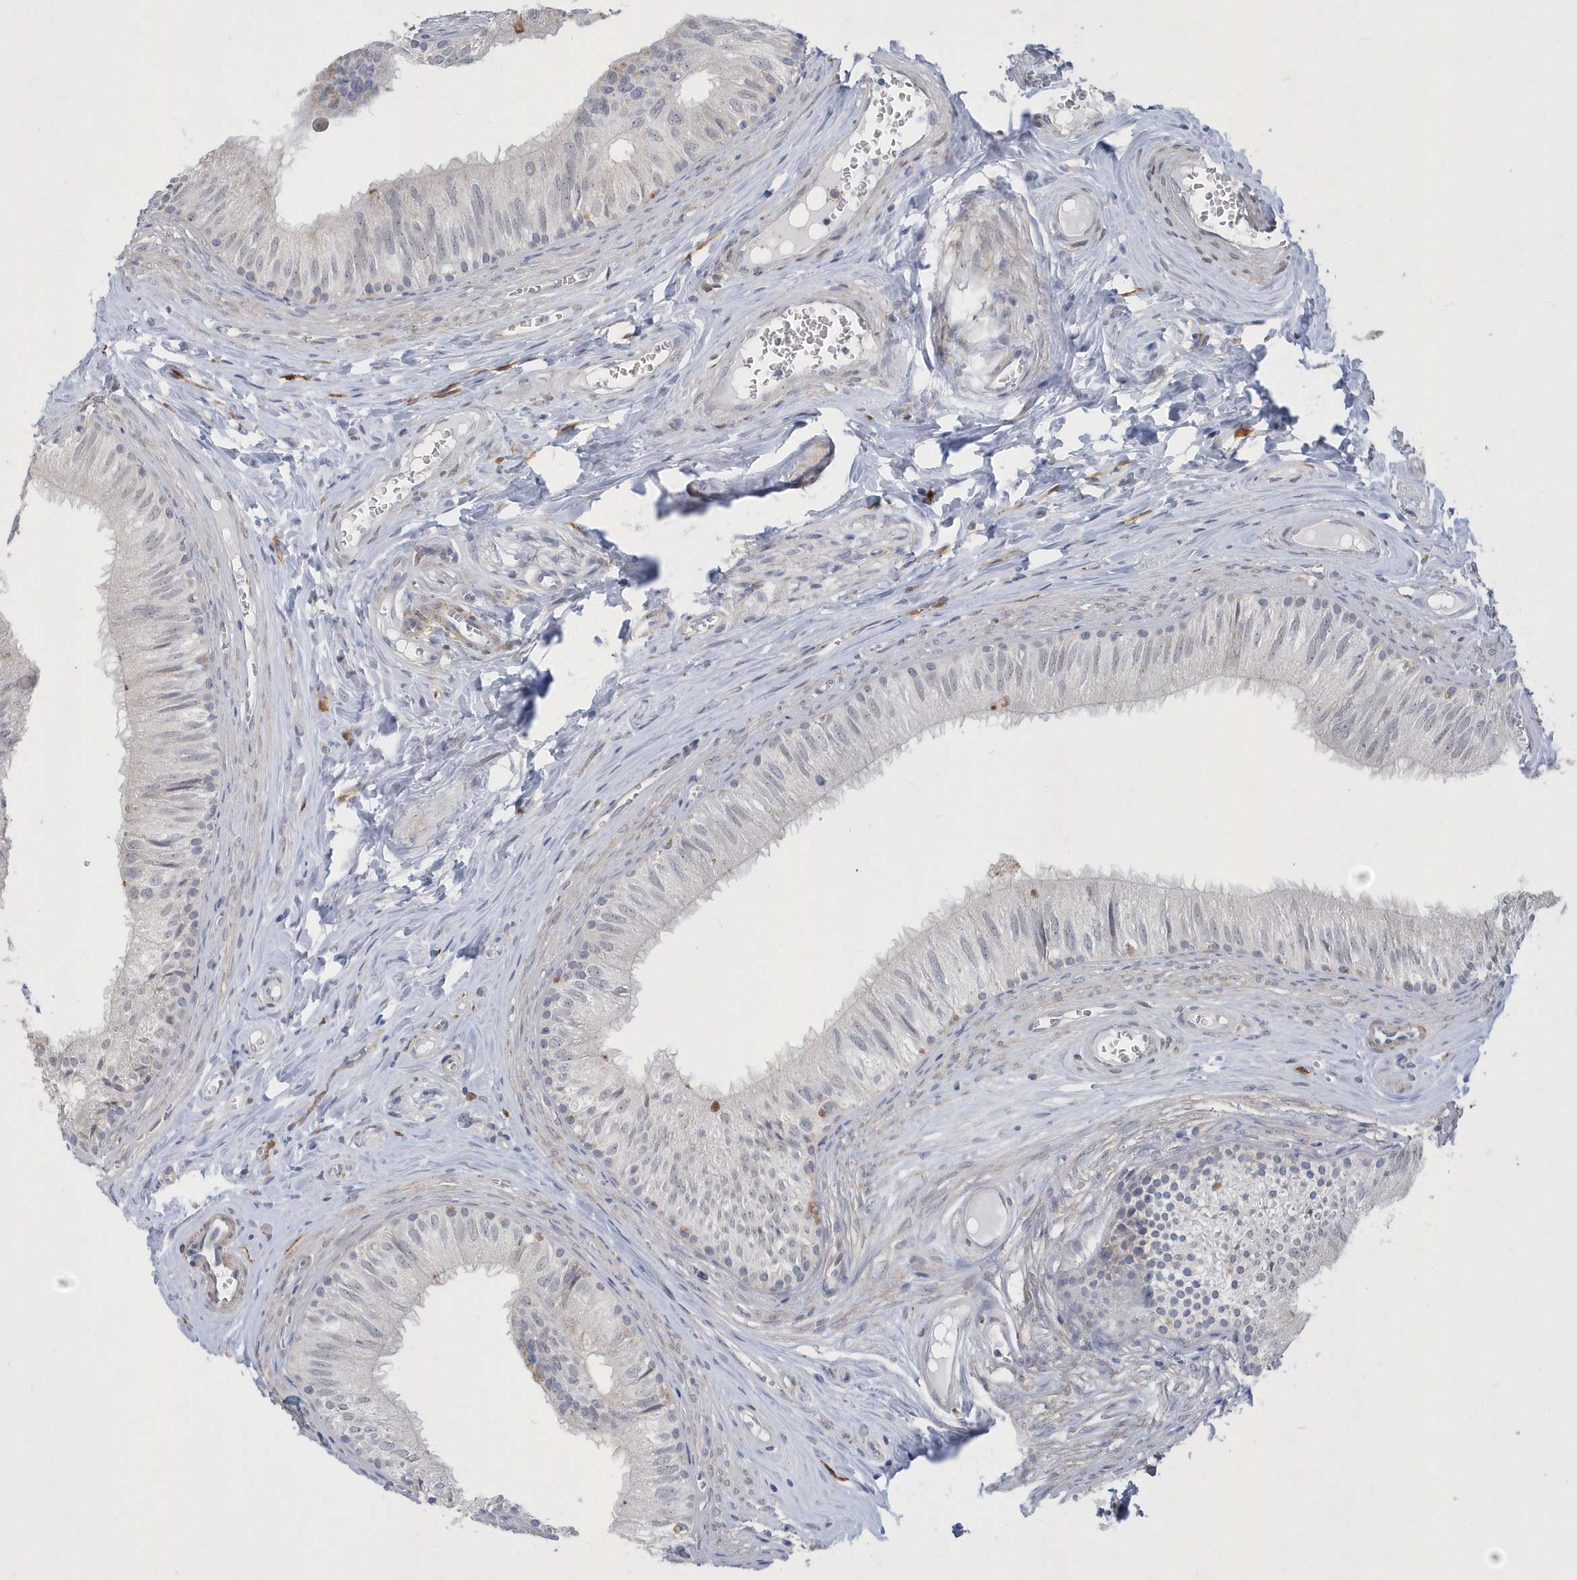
{"staining": {"intensity": "negative", "quantity": "none", "location": "none"}, "tissue": "epididymis", "cell_type": "Glandular cells", "image_type": "normal", "snomed": [{"axis": "morphology", "description": "Normal tissue, NOS"}, {"axis": "topography", "description": "Epididymis"}], "caption": "Immunohistochemistry image of benign epididymis: epididymis stained with DAB (3,3'-diaminobenzidine) exhibits no significant protein staining in glandular cells.", "gene": "TSPEAR", "patient": {"sex": "male", "age": 46}}